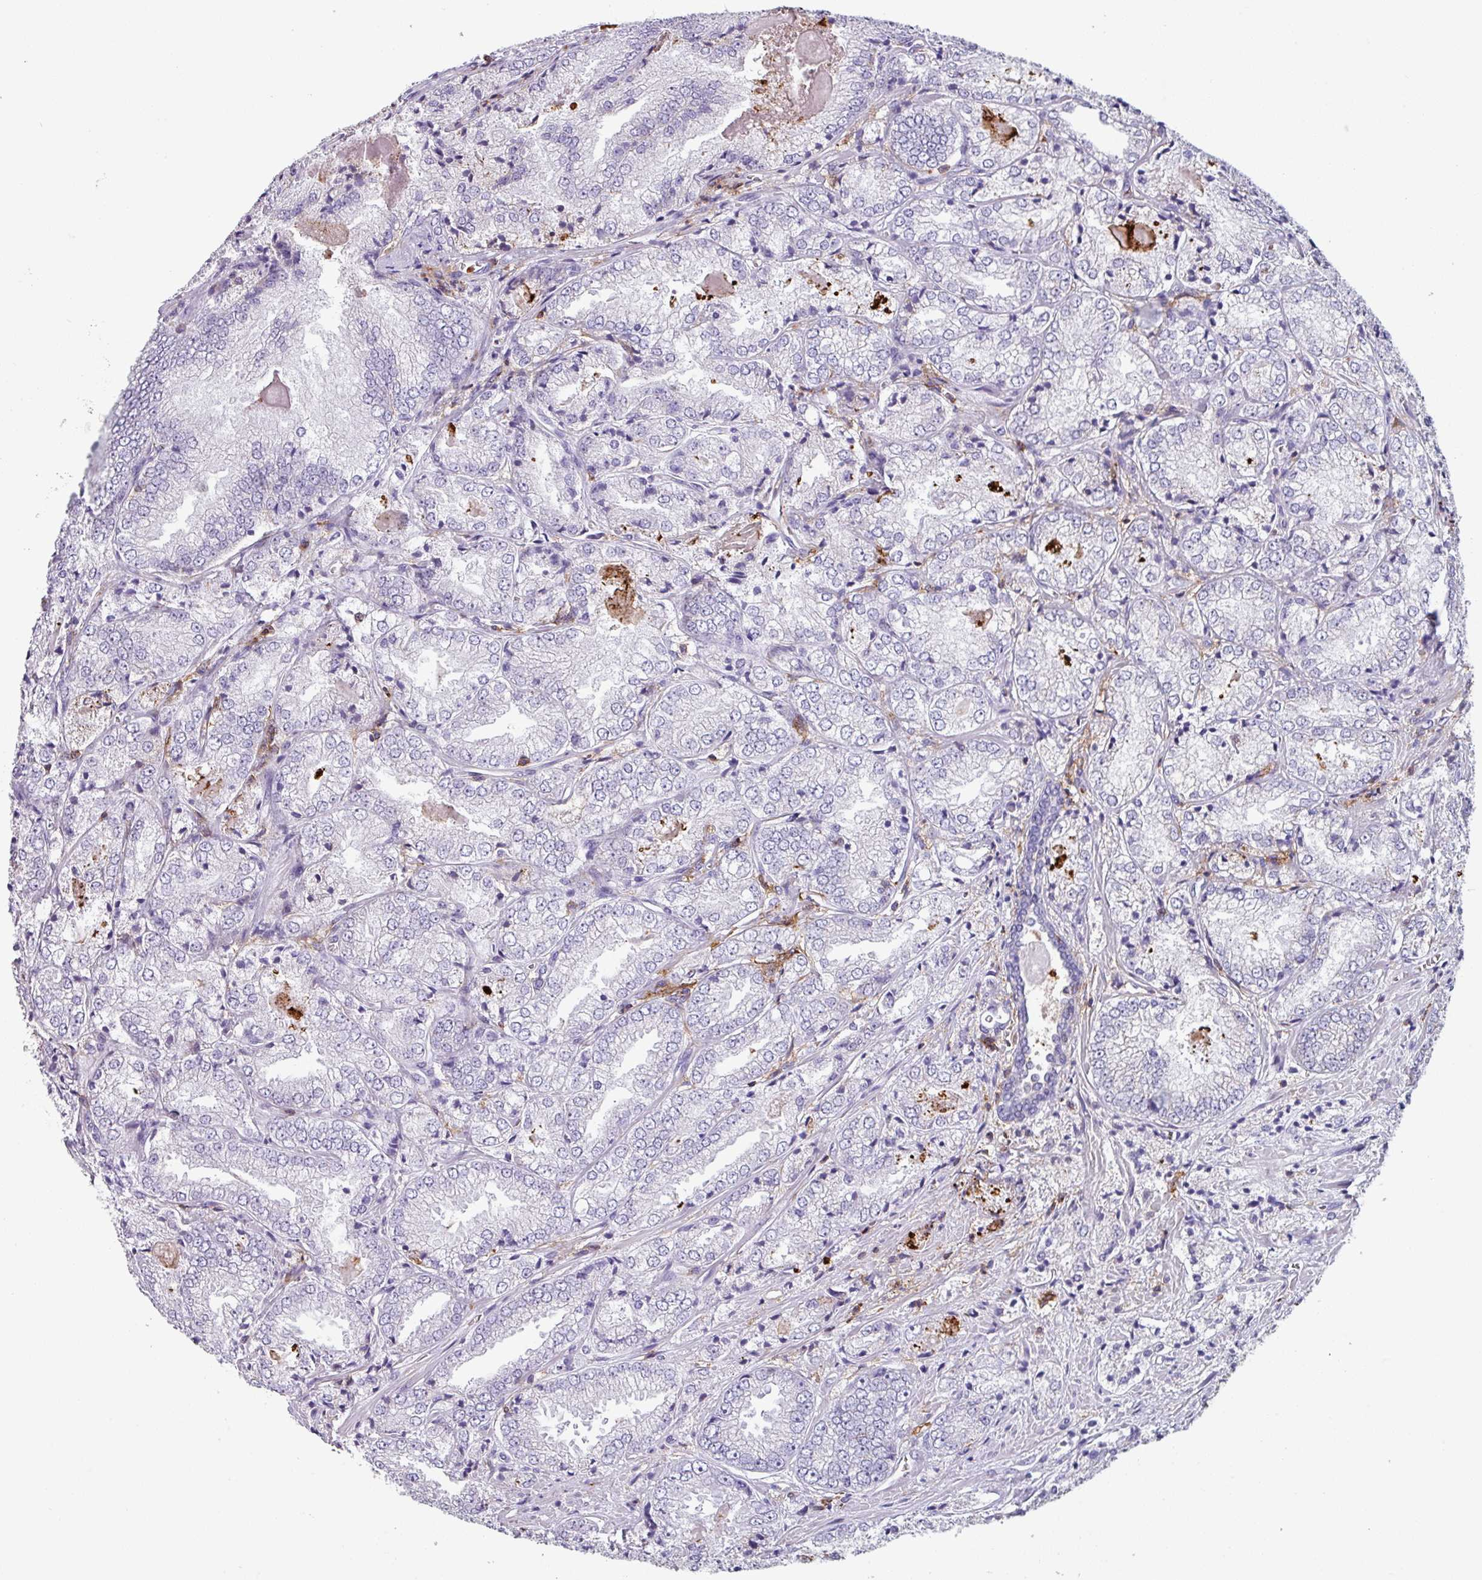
{"staining": {"intensity": "negative", "quantity": "none", "location": "none"}, "tissue": "prostate cancer", "cell_type": "Tumor cells", "image_type": "cancer", "snomed": [{"axis": "morphology", "description": "Adenocarcinoma, High grade"}, {"axis": "topography", "description": "Prostate"}], "caption": "Adenocarcinoma (high-grade) (prostate) was stained to show a protein in brown. There is no significant expression in tumor cells.", "gene": "EXOSC5", "patient": {"sex": "male", "age": 63}}